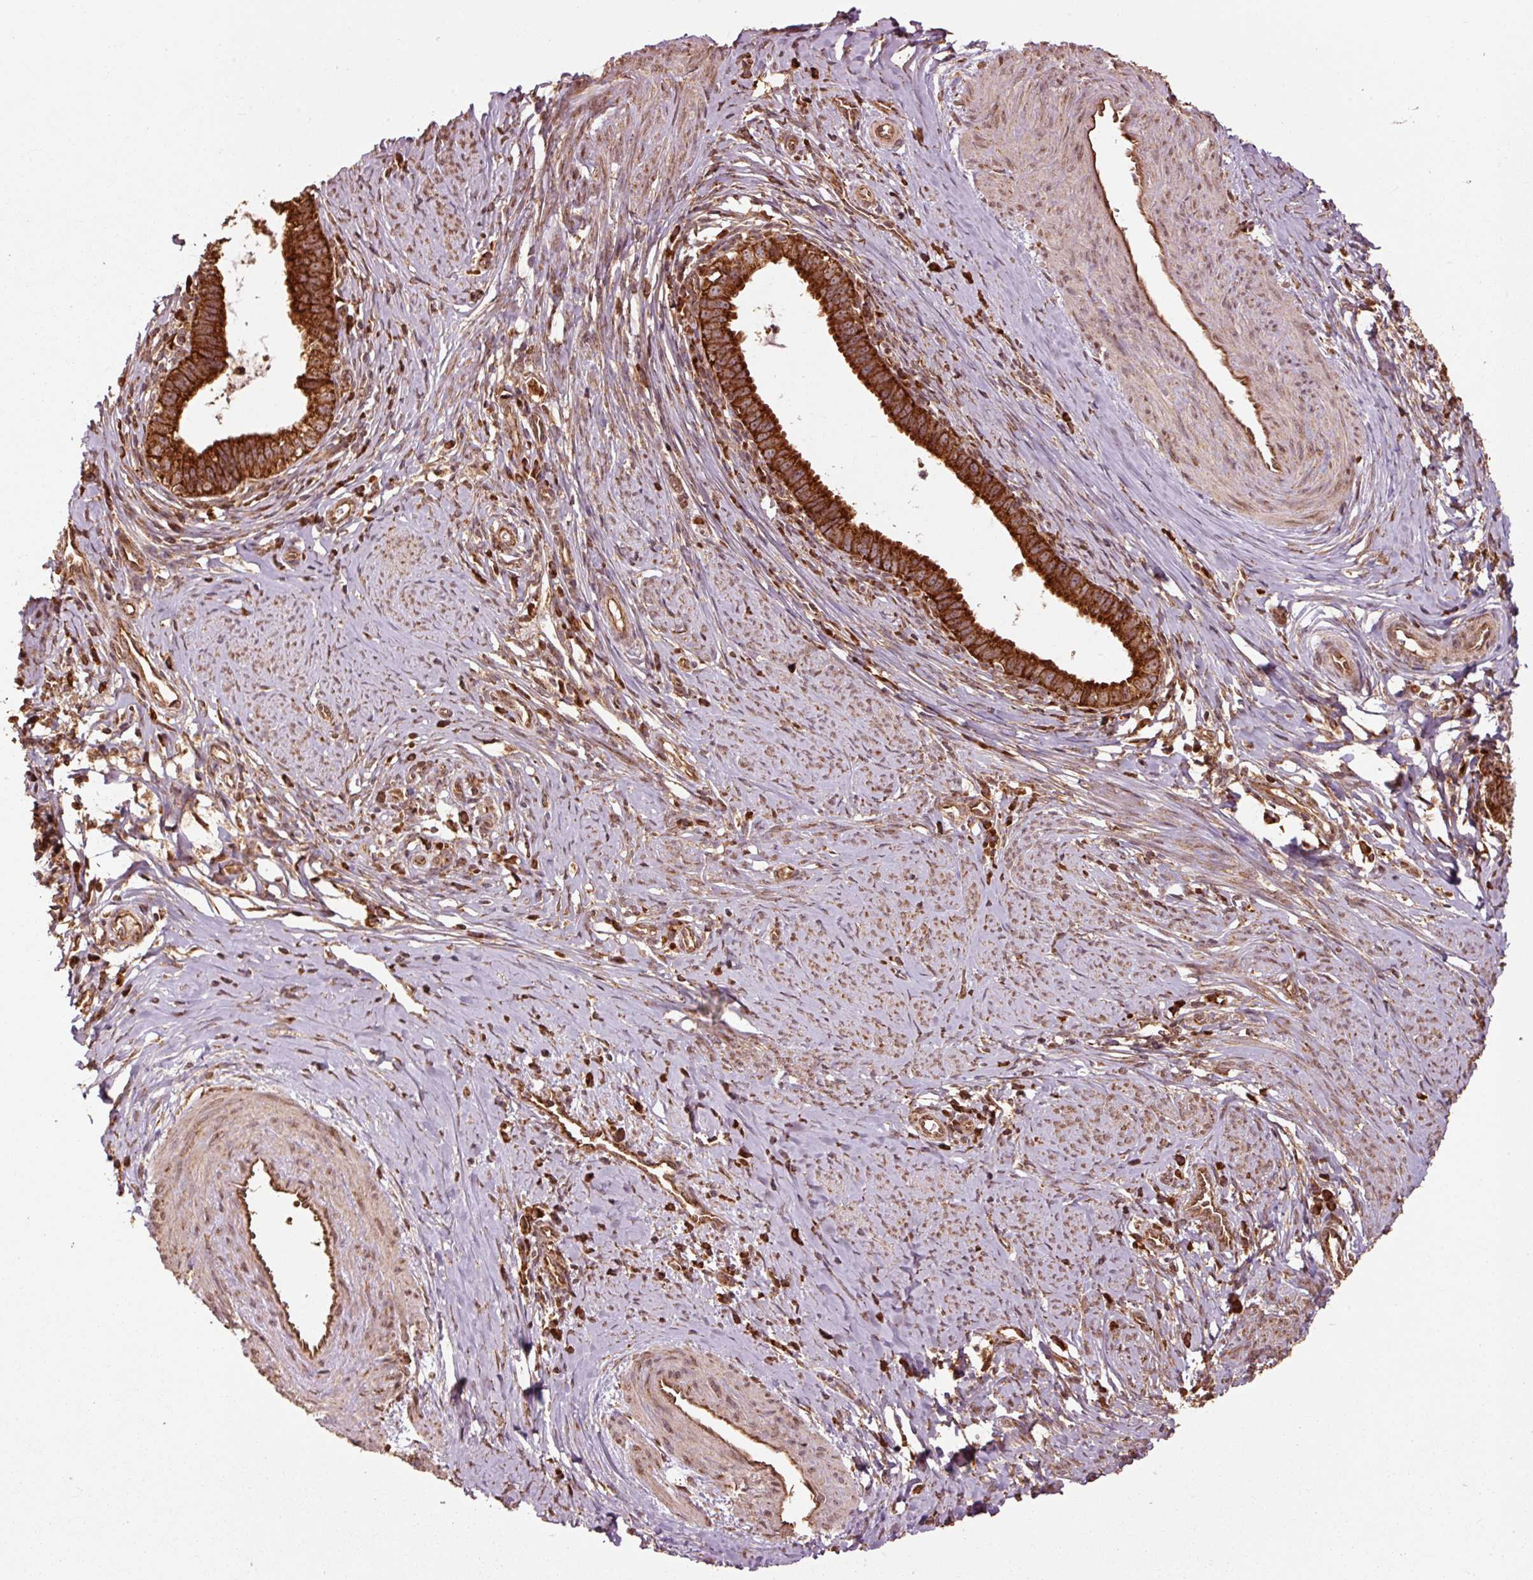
{"staining": {"intensity": "strong", "quantity": ">75%", "location": "cytoplasmic/membranous"}, "tissue": "cervical cancer", "cell_type": "Tumor cells", "image_type": "cancer", "snomed": [{"axis": "morphology", "description": "Adenocarcinoma, NOS"}, {"axis": "topography", "description": "Cervix"}], "caption": "Immunohistochemistry (IHC) (DAB (3,3'-diaminobenzidine)) staining of cervical cancer (adenocarcinoma) demonstrates strong cytoplasmic/membranous protein positivity in about >75% of tumor cells. (DAB (3,3'-diaminobenzidine) IHC with brightfield microscopy, high magnification).", "gene": "MRPL16", "patient": {"sex": "female", "age": 36}}